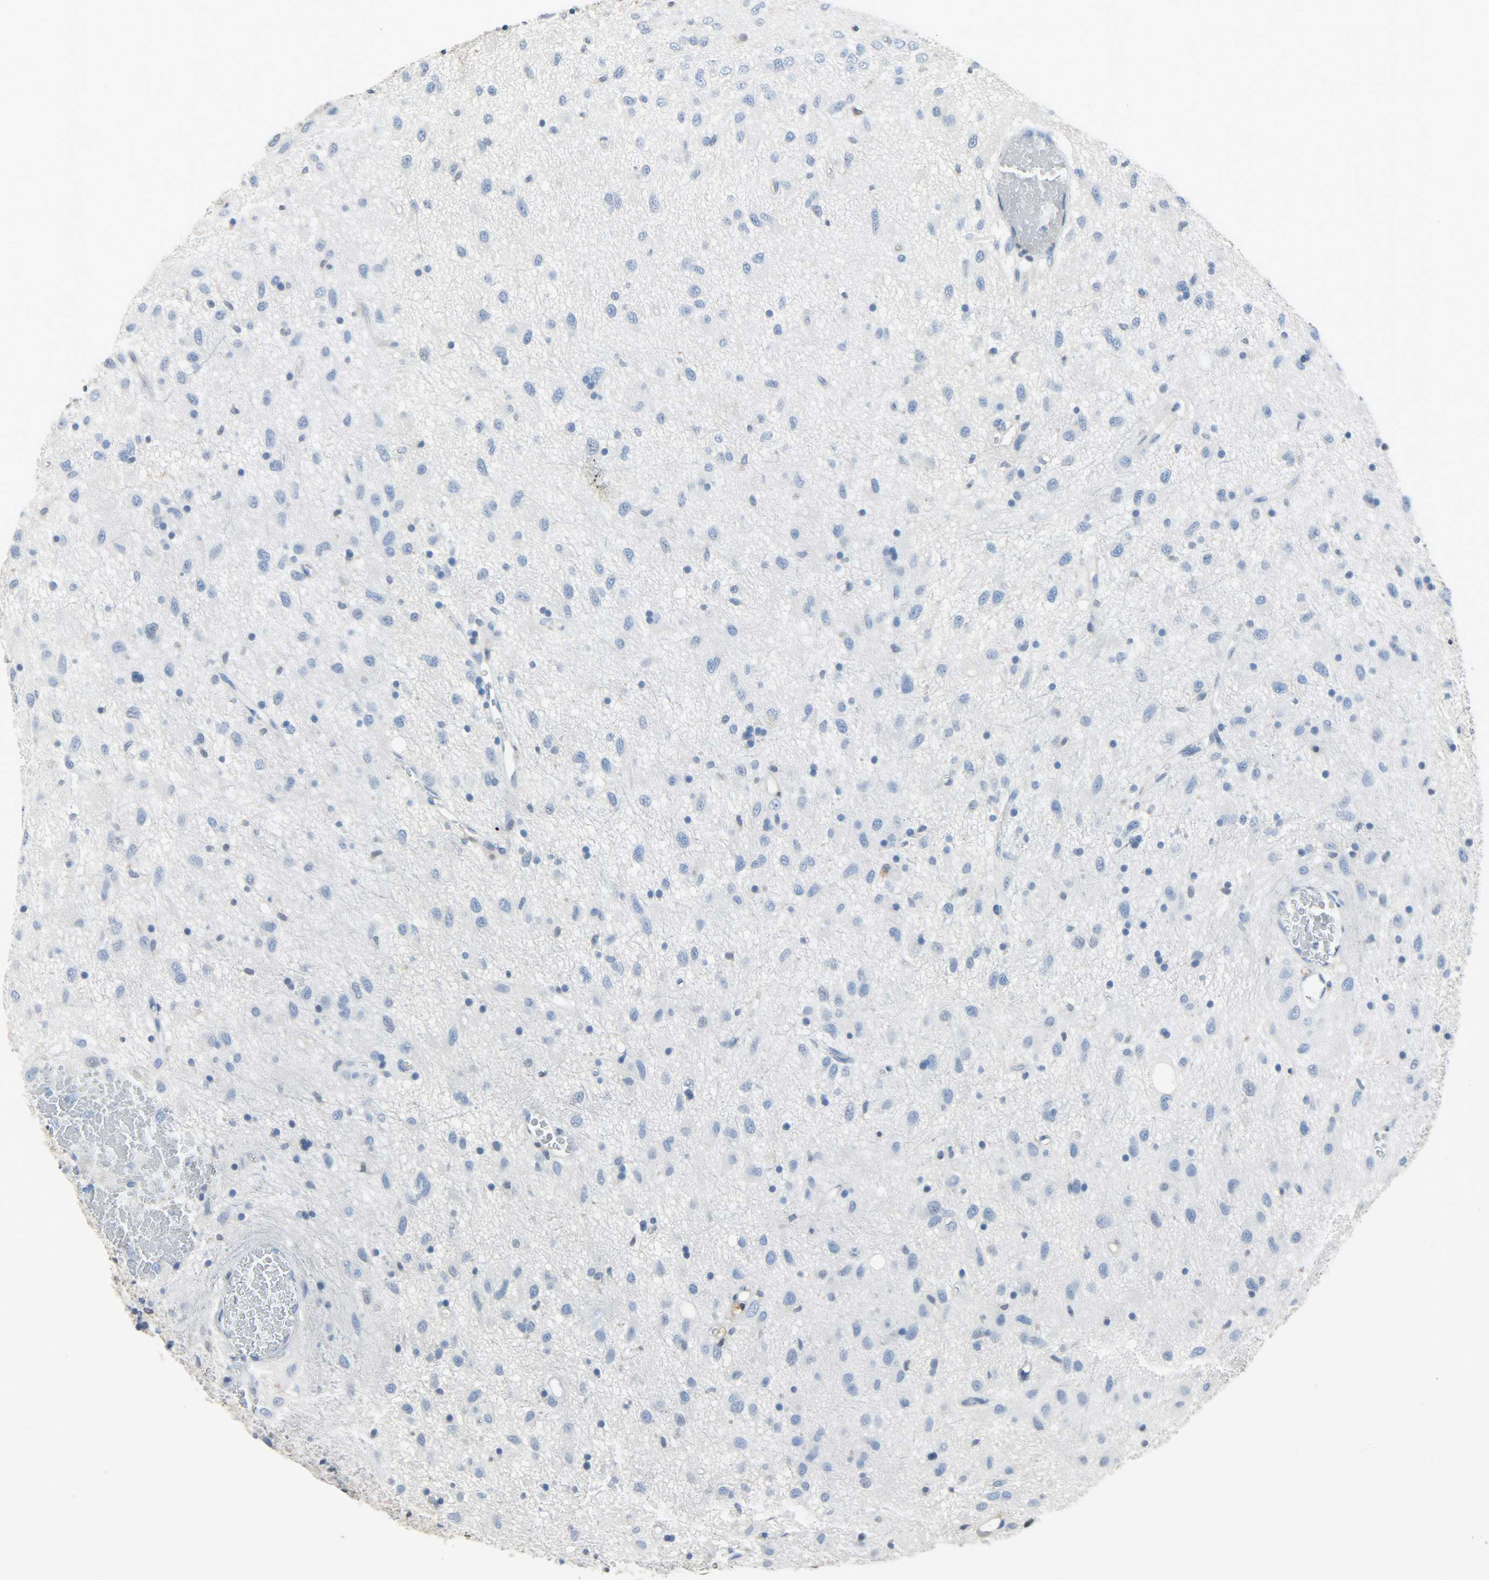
{"staining": {"intensity": "negative", "quantity": "none", "location": "none"}, "tissue": "glioma", "cell_type": "Tumor cells", "image_type": "cancer", "snomed": [{"axis": "morphology", "description": "Glioma, malignant, Low grade"}, {"axis": "topography", "description": "Brain"}], "caption": "A high-resolution photomicrograph shows IHC staining of glioma, which demonstrates no significant expression in tumor cells.", "gene": "EIF4EBP1", "patient": {"sex": "male", "age": 77}}